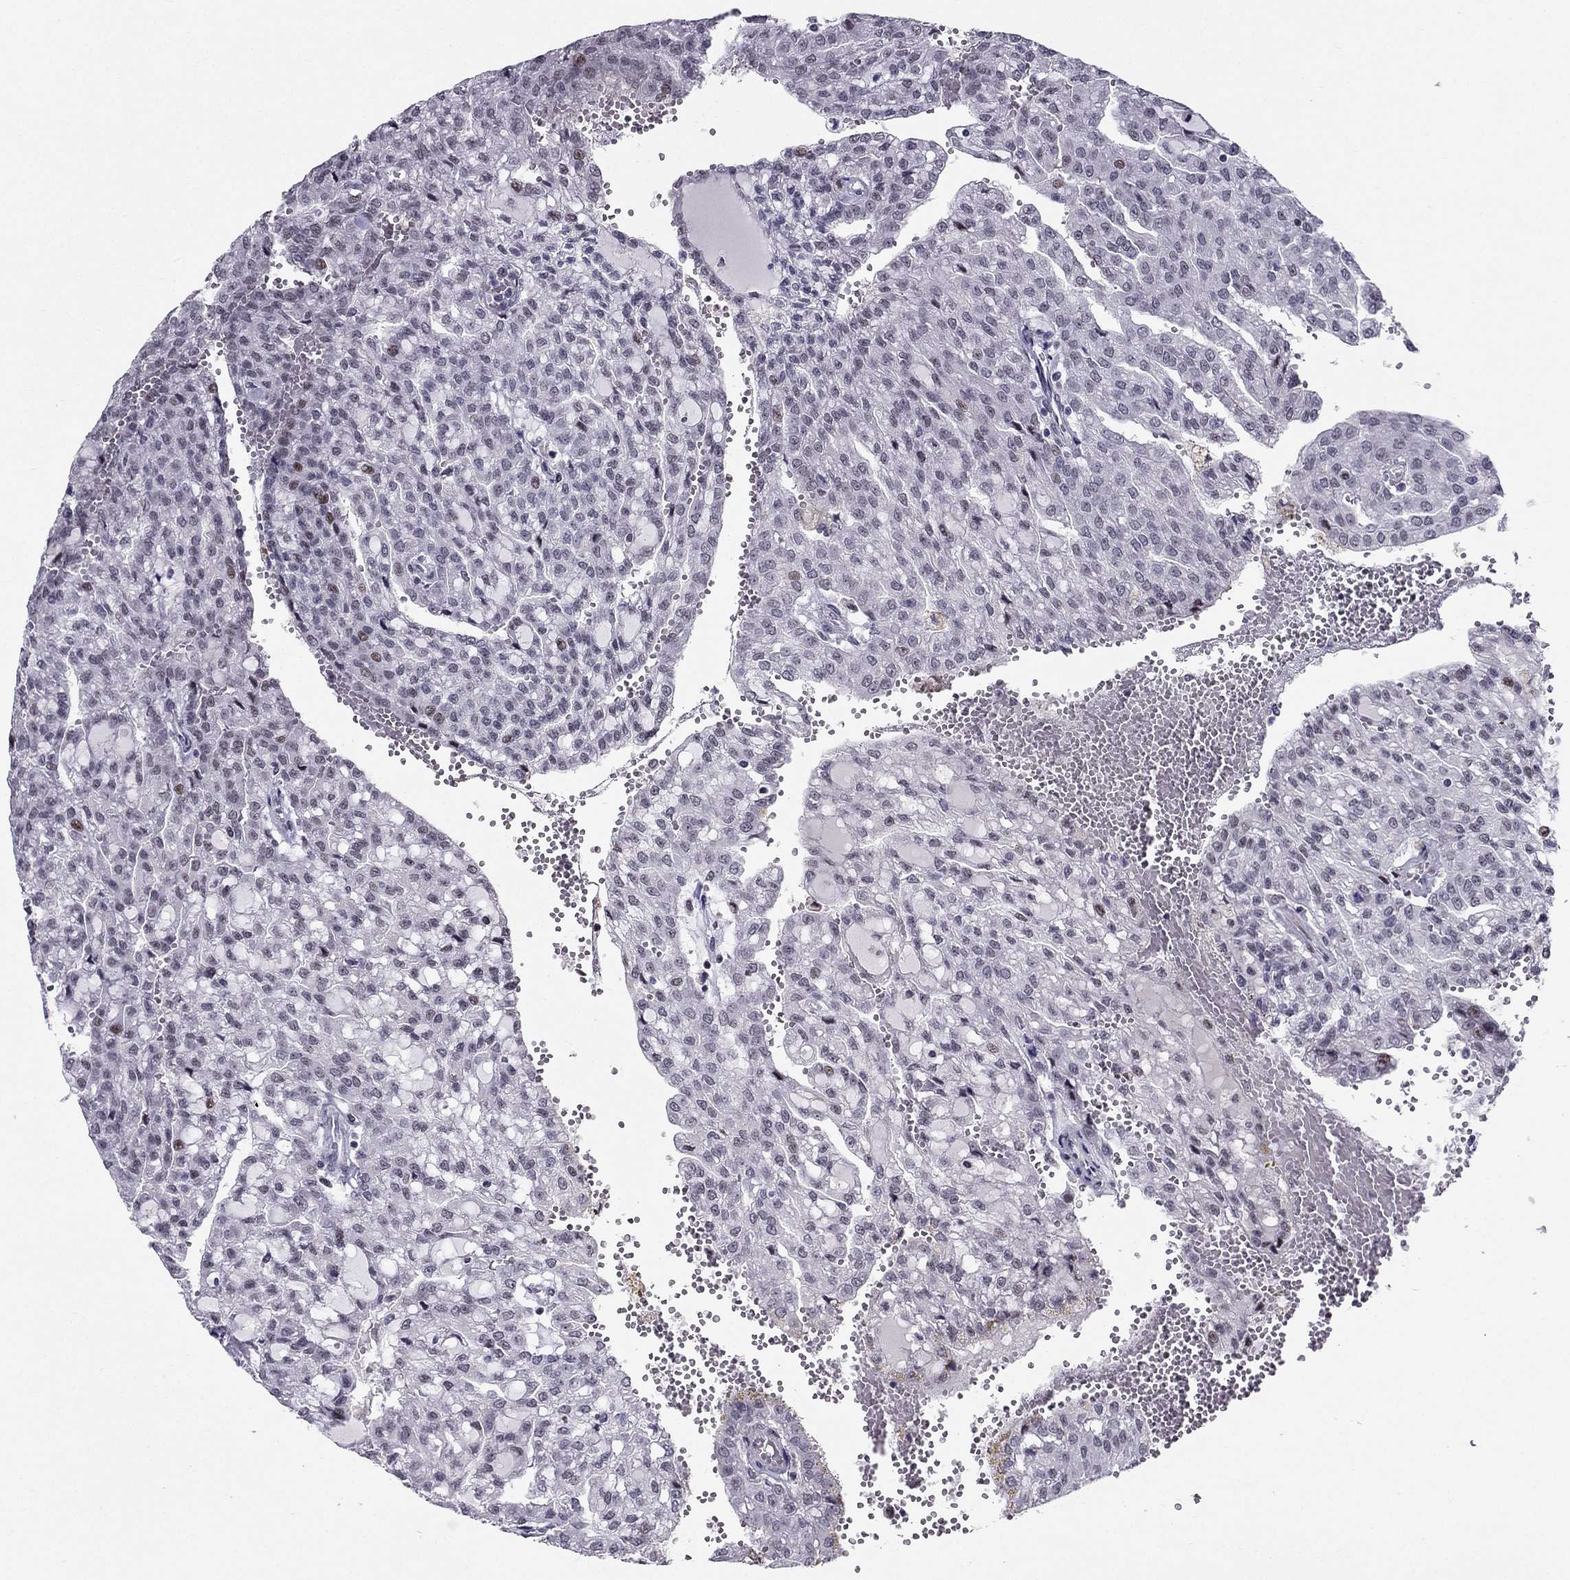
{"staining": {"intensity": "negative", "quantity": "none", "location": "none"}, "tissue": "renal cancer", "cell_type": "Tumor cells", "image_type": "cancer", "snomed": [{"axis": "morphology", "description": "Adenocarcinoma, NOS"}, {"axis": "topography", "description": "Kidney"}], "caption": "Renal cancer was stained to show a protein in brown. There is no significant expression in tumor cells.", "gene": "RPRD2", "patient": {"sex": "male", "age": 63}}